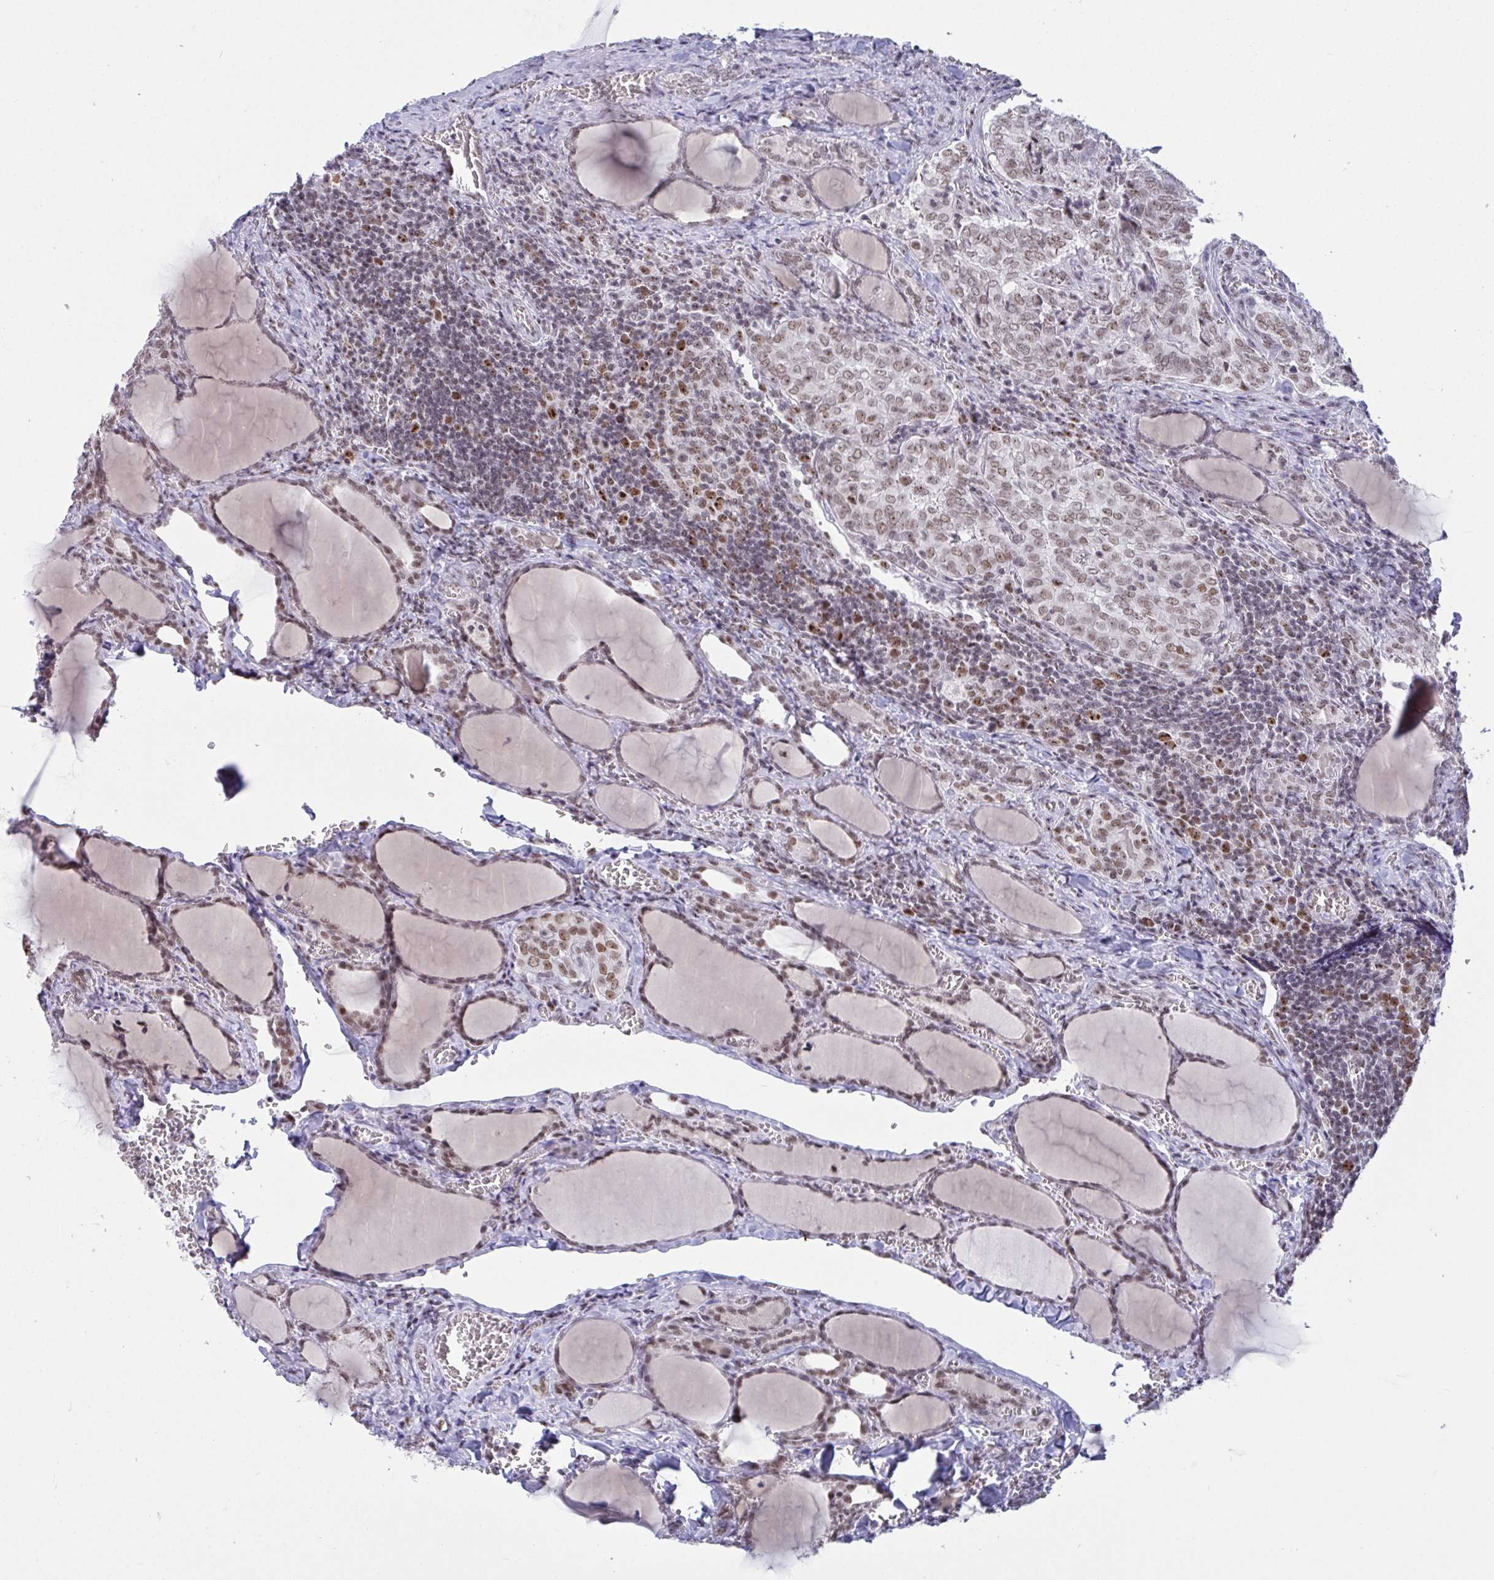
{"staining": {"intensity": "moderate", "quantity": ">75%", "location": "nuclear"}, "tissue": "thyroid cancer", "cell_type": "Tumor cells", "image_type": "cancer", "snomed": [{"axis": "morphology", "description": "Papillary adenocarcinoma, NOS"}, {"axis": "topography", "description": "Thyroid gland"}], "caption": "Thyroid cancer stained with a brown dye exhibits moderate nuclear positive staining in about >75% of tumor cells.", "gene": "SUPT16H", "patient": {"sex": "female", "age": 30}}